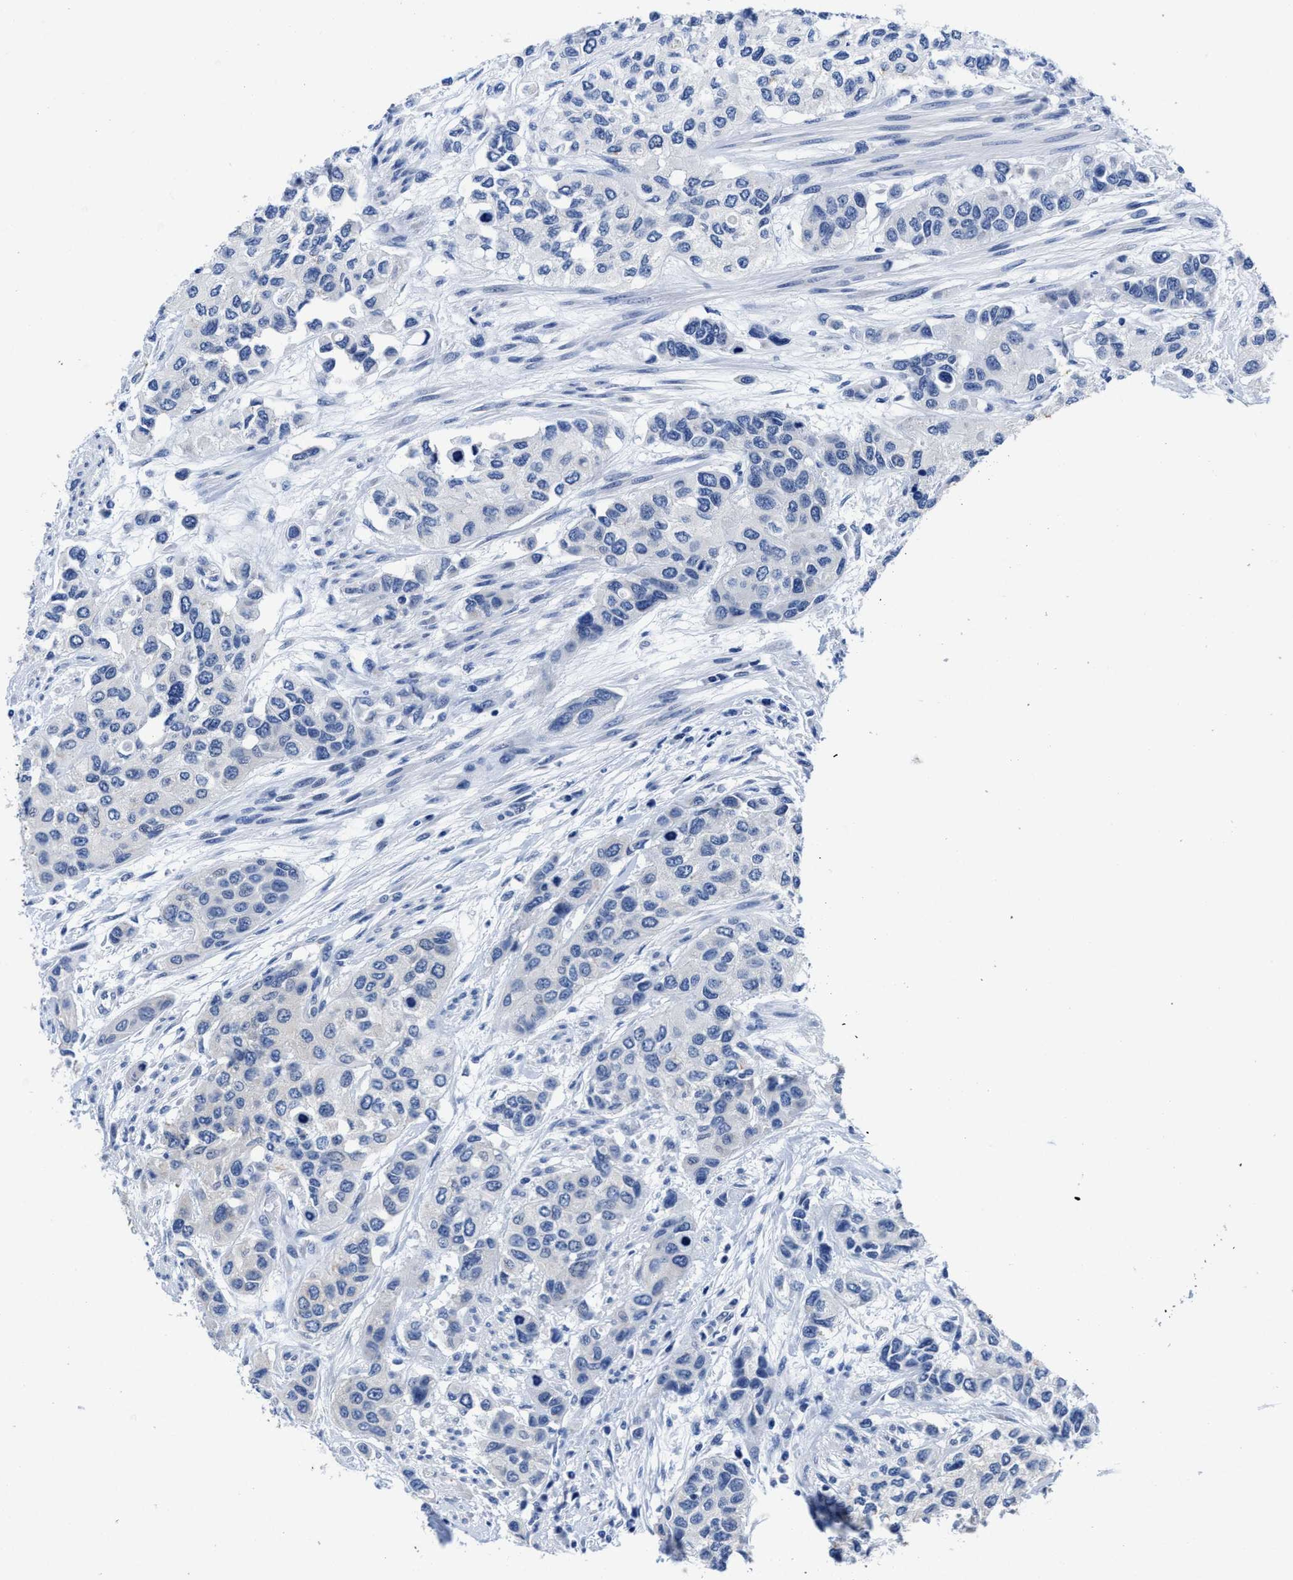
{"staining": {"intensity": "negative", "quantity": "none", "location": "none"}, "tissue": "urothelial cancer", "cell_type": "Tumor cells", "image_type": "cancer", "snomed": [{"axis": "morphology", "description": "Urothelial carcinoma, High grade"}, {"axis": "topography", "description": "Urinary bladder"}], "caption": "Immunohistochemistry histopathology image of neoplastic tissue: urothelial cancer stained with DAB displays no significant protein staining in tumor cells.", "gene": "HOOK1", "patient": {"sex": "female", "age": 56}}